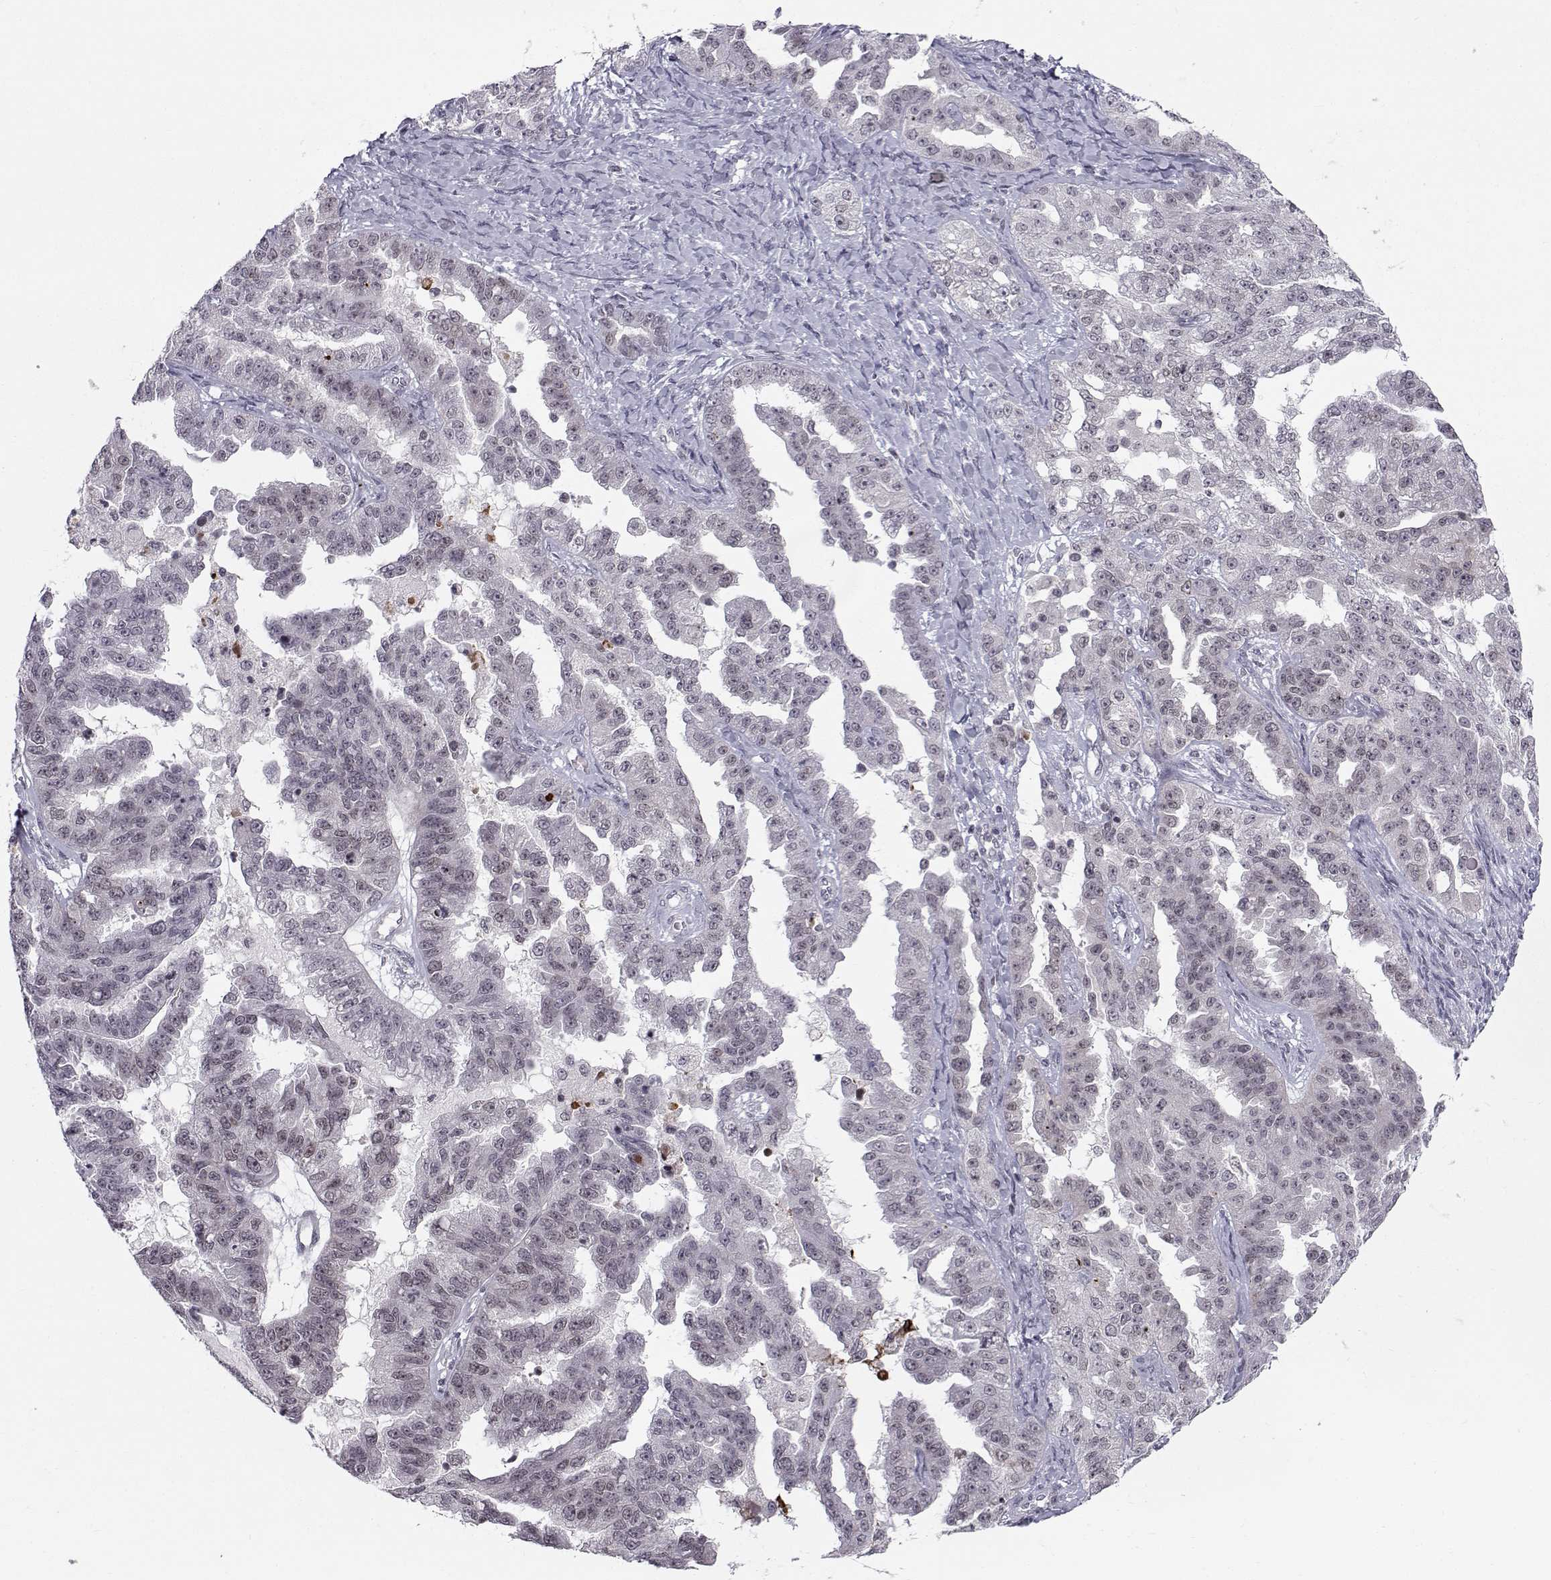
{"staining": {"intensity": "negative", "quantity": "none", "location": "none"}, "tissue": "ovarian cancer", "cell_type": "Tumor cells", "image_type": "cancer", "snomed": [{"axis": "morphology", "description": "Cystadenocarcinoma, serous, NOS"}, {"axis": "topography", "description": "Ovary"}], "caption": "DAB immunohistochemical staining of human ovarian serous cystadenocarcinoma displays no significant positivity in tumor cells.", "gene": "MARCHF4", "patient": {"sex": "female", "age": 58}}